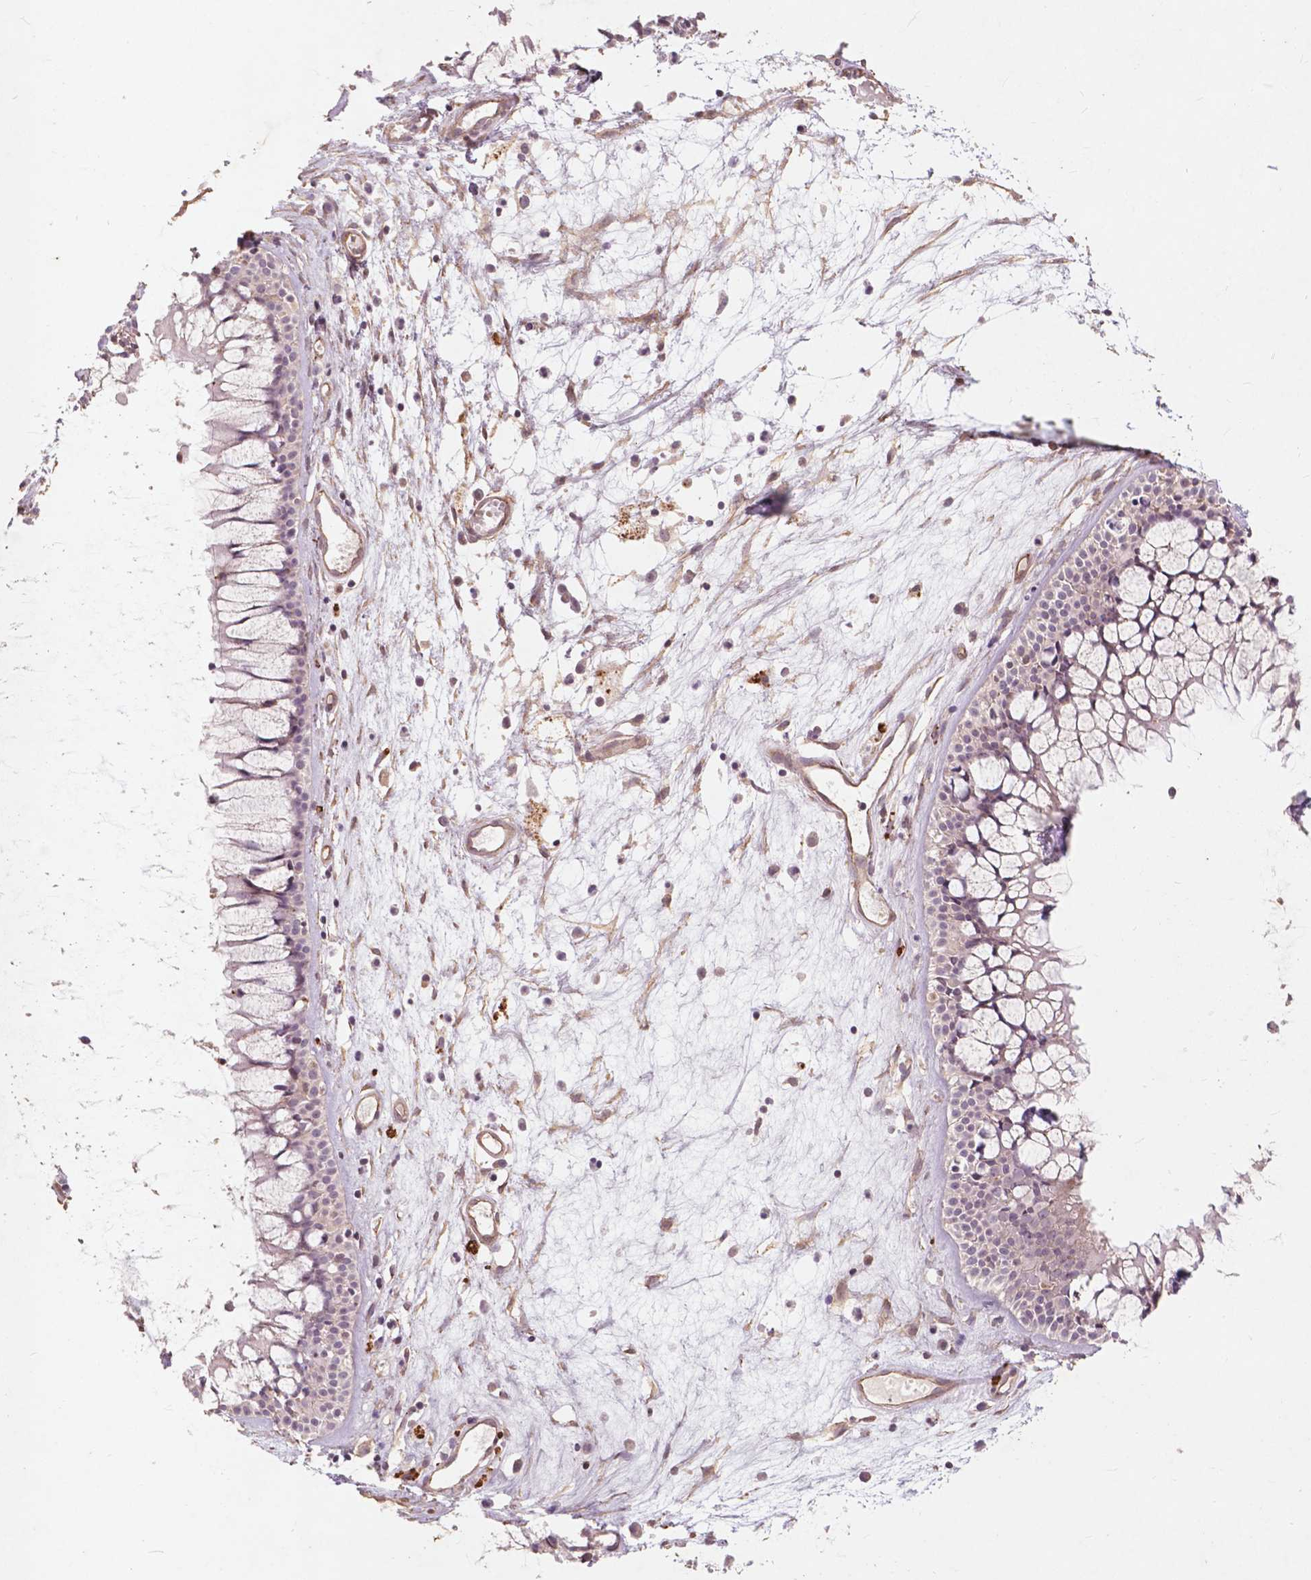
{"staining": {"intensity": "negative", "quantity": "none", "location": "none"}, "tissue": "nasopharynx", "cell_type": "Respiratory epithelial cells", "image_type": "normal", "snomed": [{"axis": "morphology", "description": "Normal tissue, NOS"}, {"axis": "topography", "description": "Nasopharynx"}], "caption": "Immunohistochemistry (IHC) image of normal nasopharynx: nasopharynx stained with DAB displays no significant protein expression in respiratory epithelial cells.", "gene": "RFPL4B", "patient": {"sex": "male", "age": 31}}